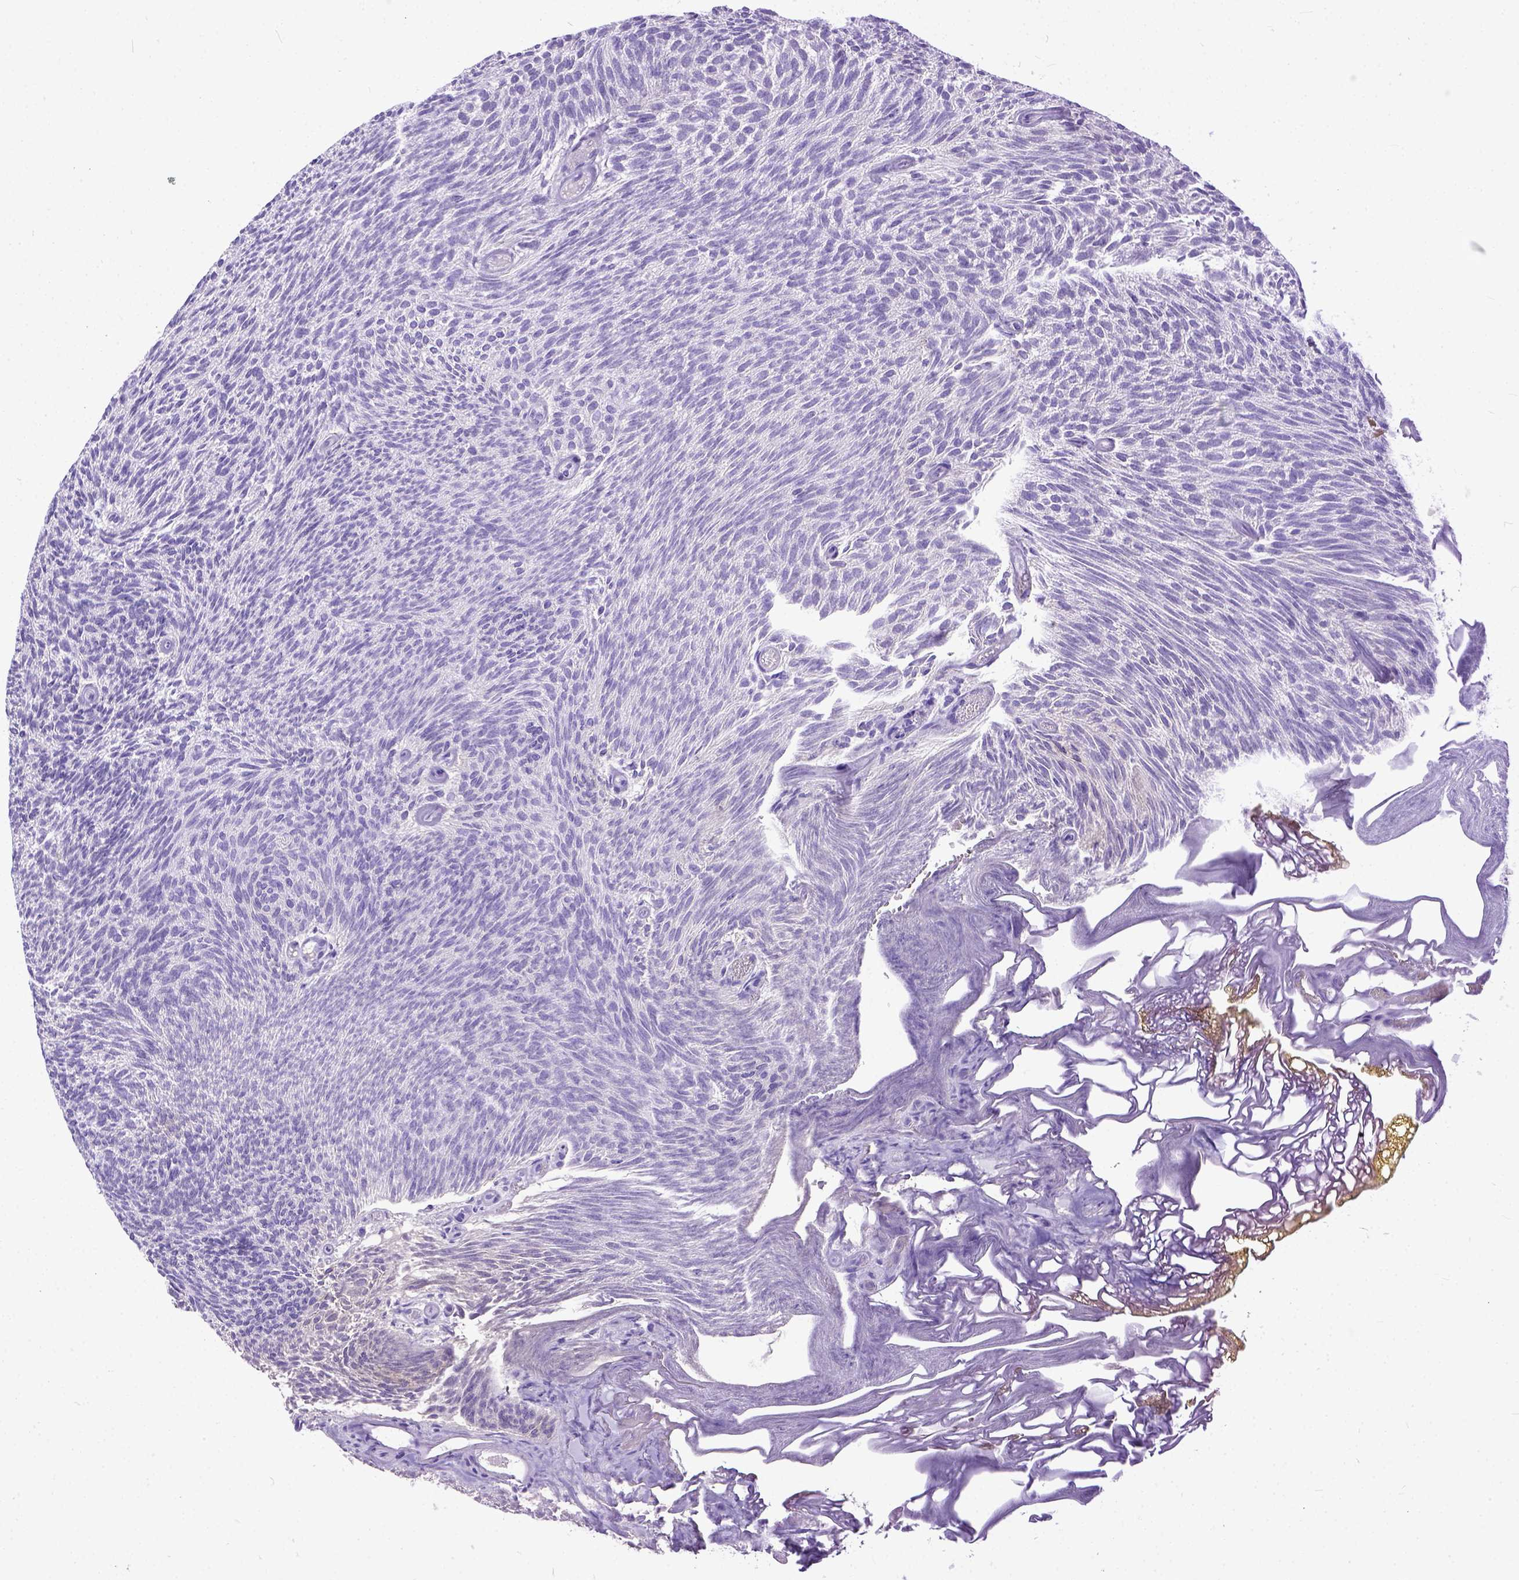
{"staining": {"intensity": "negative", "quantity": "none", "location": "none"}, "tissue": "urothelial cancer", "cell_type": "Tumor cells", "image_type": "cancer", "snomed": [{"axis": "morphology", "description": "Urothelial carcinoma, Low grade"}, {"axis": "topography", "description": "Urinary bladder"}], "caption": "This is a histopathology image of immunohistochemistry (IHC) staining of urothelial cancer, which shows no positivity in tumor cells.", "gene": "PPL", "patient": {"sex": "male", "age": 77}}